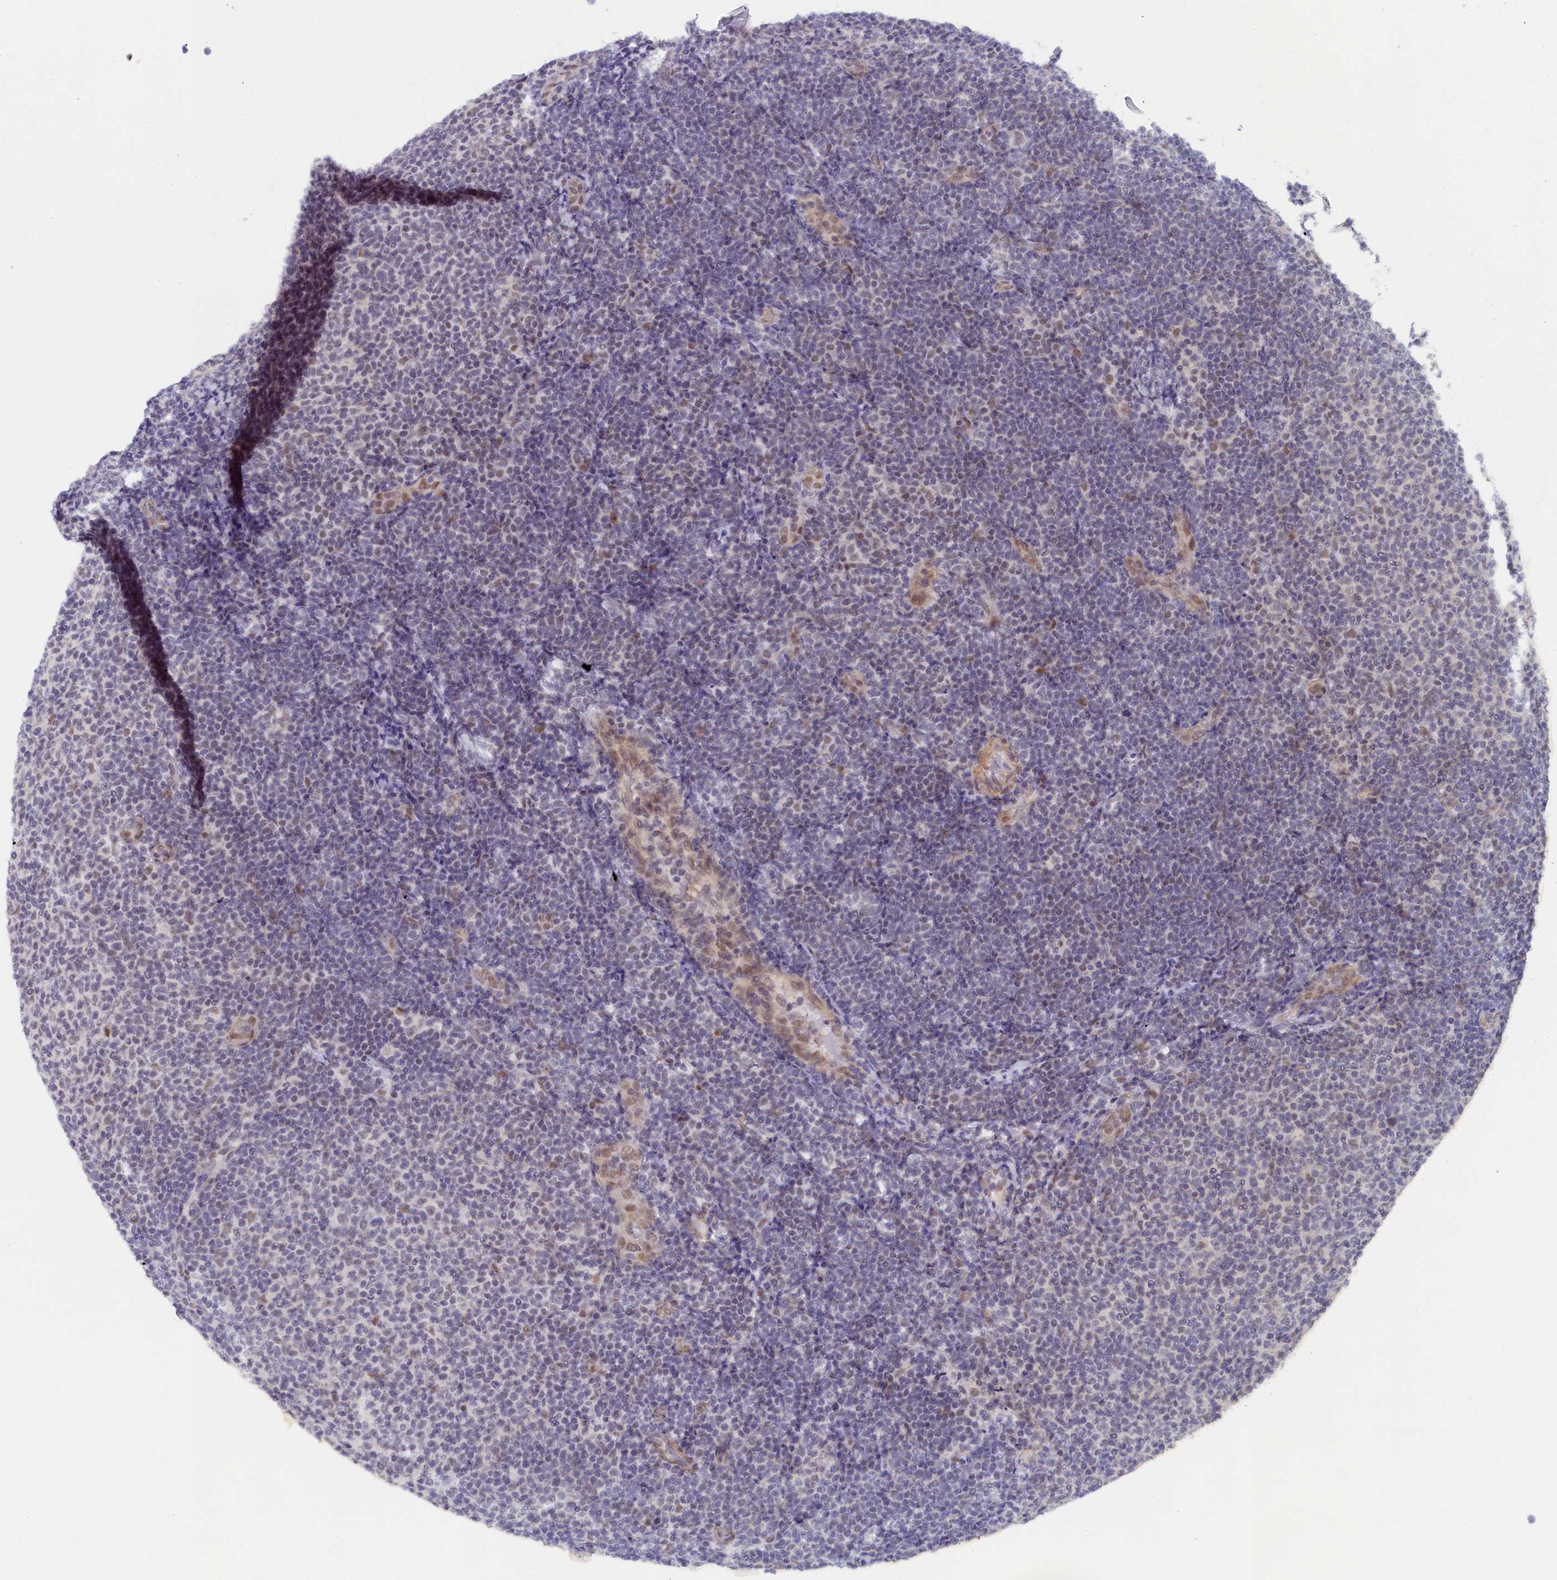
{"staining": {"intensity": "negative", "quantity": "none", "location": "none"}, "tissue": "lymphoma", "cell_type": "Tumor cells", "image_type": "cancer", "snomed": [{"axis": "morphology", "description": "Malignant lymphoma, non-Hodgkin's type, Low grade"}, {"axis": "topography", "description": "Lymph node"}], "caption": "Malignant lymphoma, non-Hodgkin's type (low-grade) was stained to show a protein in brown. There is no significant staining in tumor cells.", "gene": "INTS14", "patient": {"sex": "male", "age": 66}}